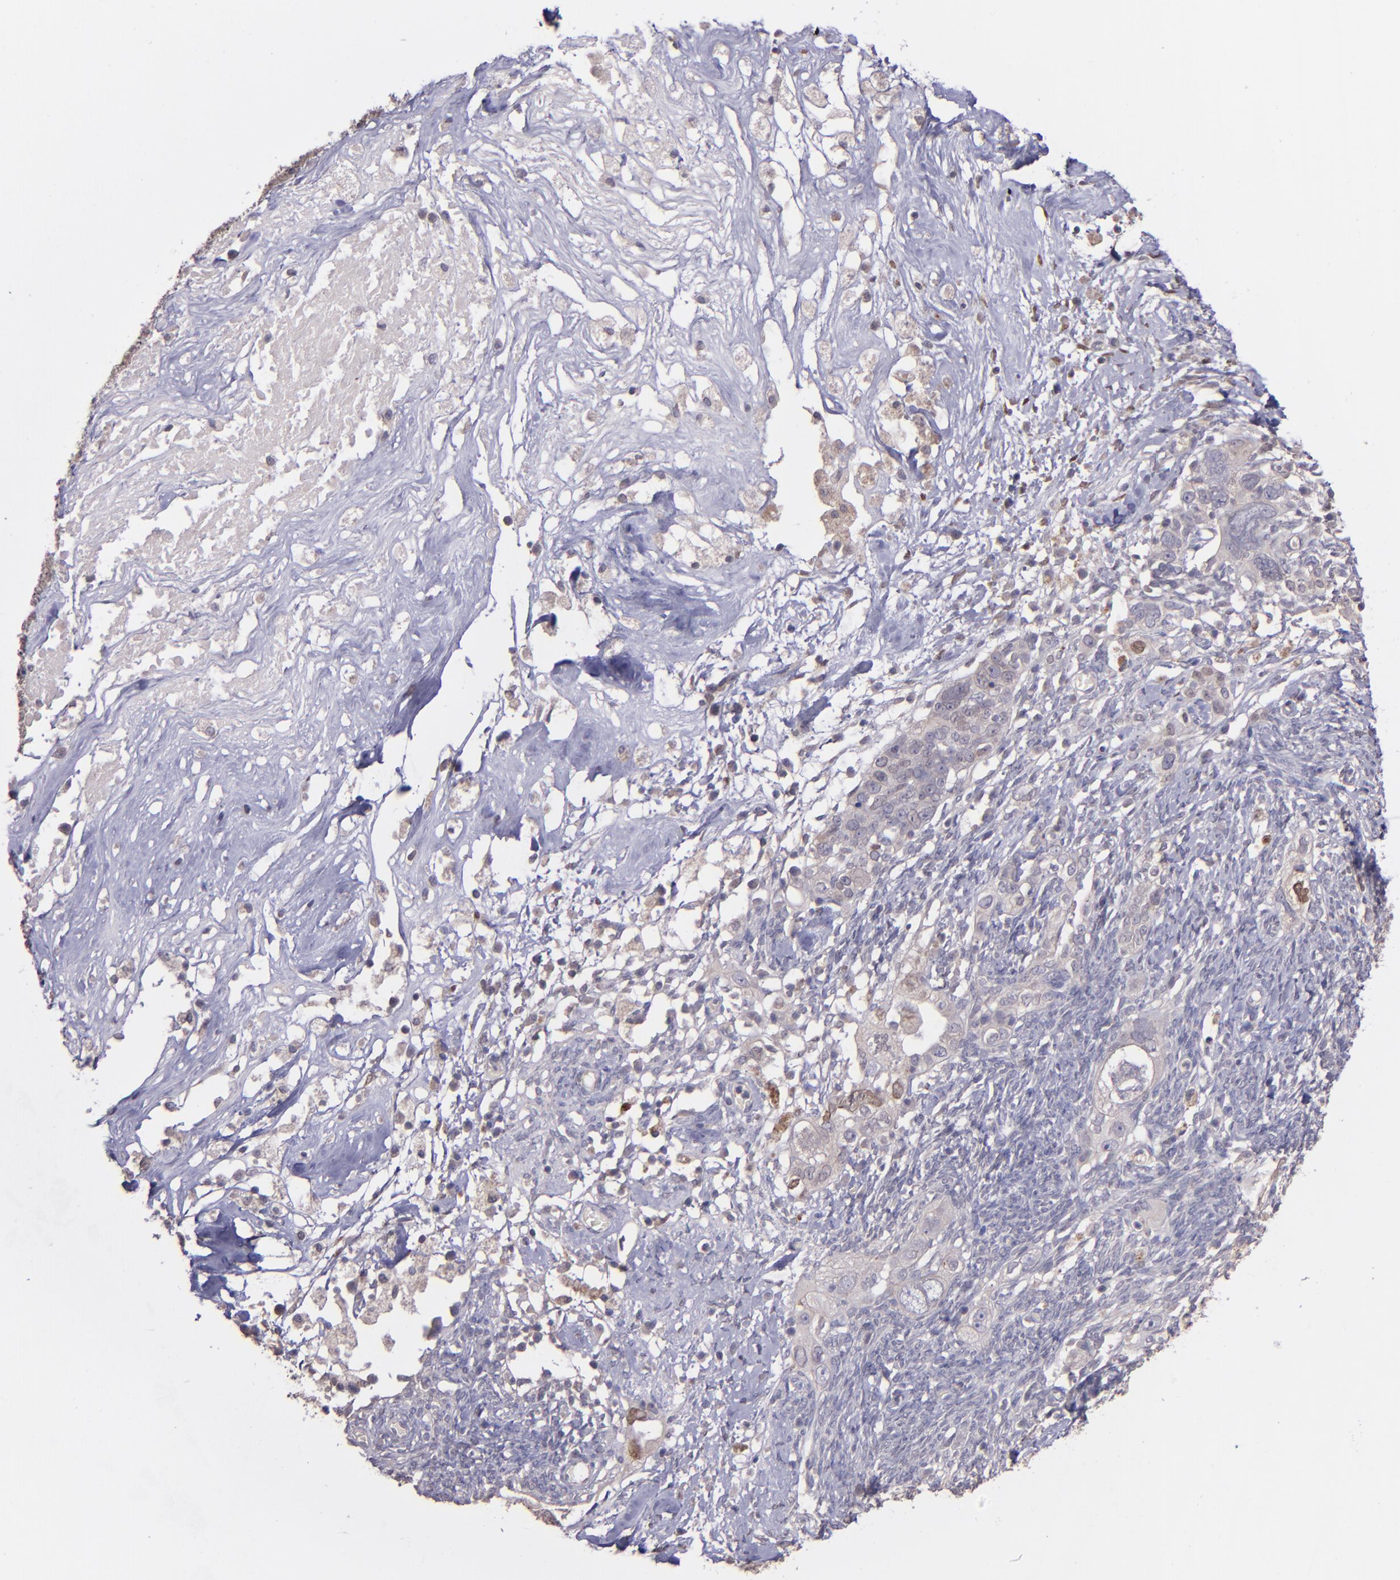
{"staining": {"intensity": "weak", "quantity": "<25%", "location": "cytoplasmic/membranous"}, "tissue": "ovarian cancer", "cell_type": "Tumor cells", "image_type": "cancer", "snomed": [{"axis": "morphology", "description": "Normal tissue, NOS"}, {"axis": "morphology", "description": "Cystadenocarcinoma, serous, NOS"}, {"axis": "topography", "description": "Ovary"}], "caption": "A histopathology image of human ovarian cancer (serous cystadenocarcinoma) is negative for staining in tumor cells.", "gene": "NUP62CL", "patient": {"sex": "female", "age": 62}}